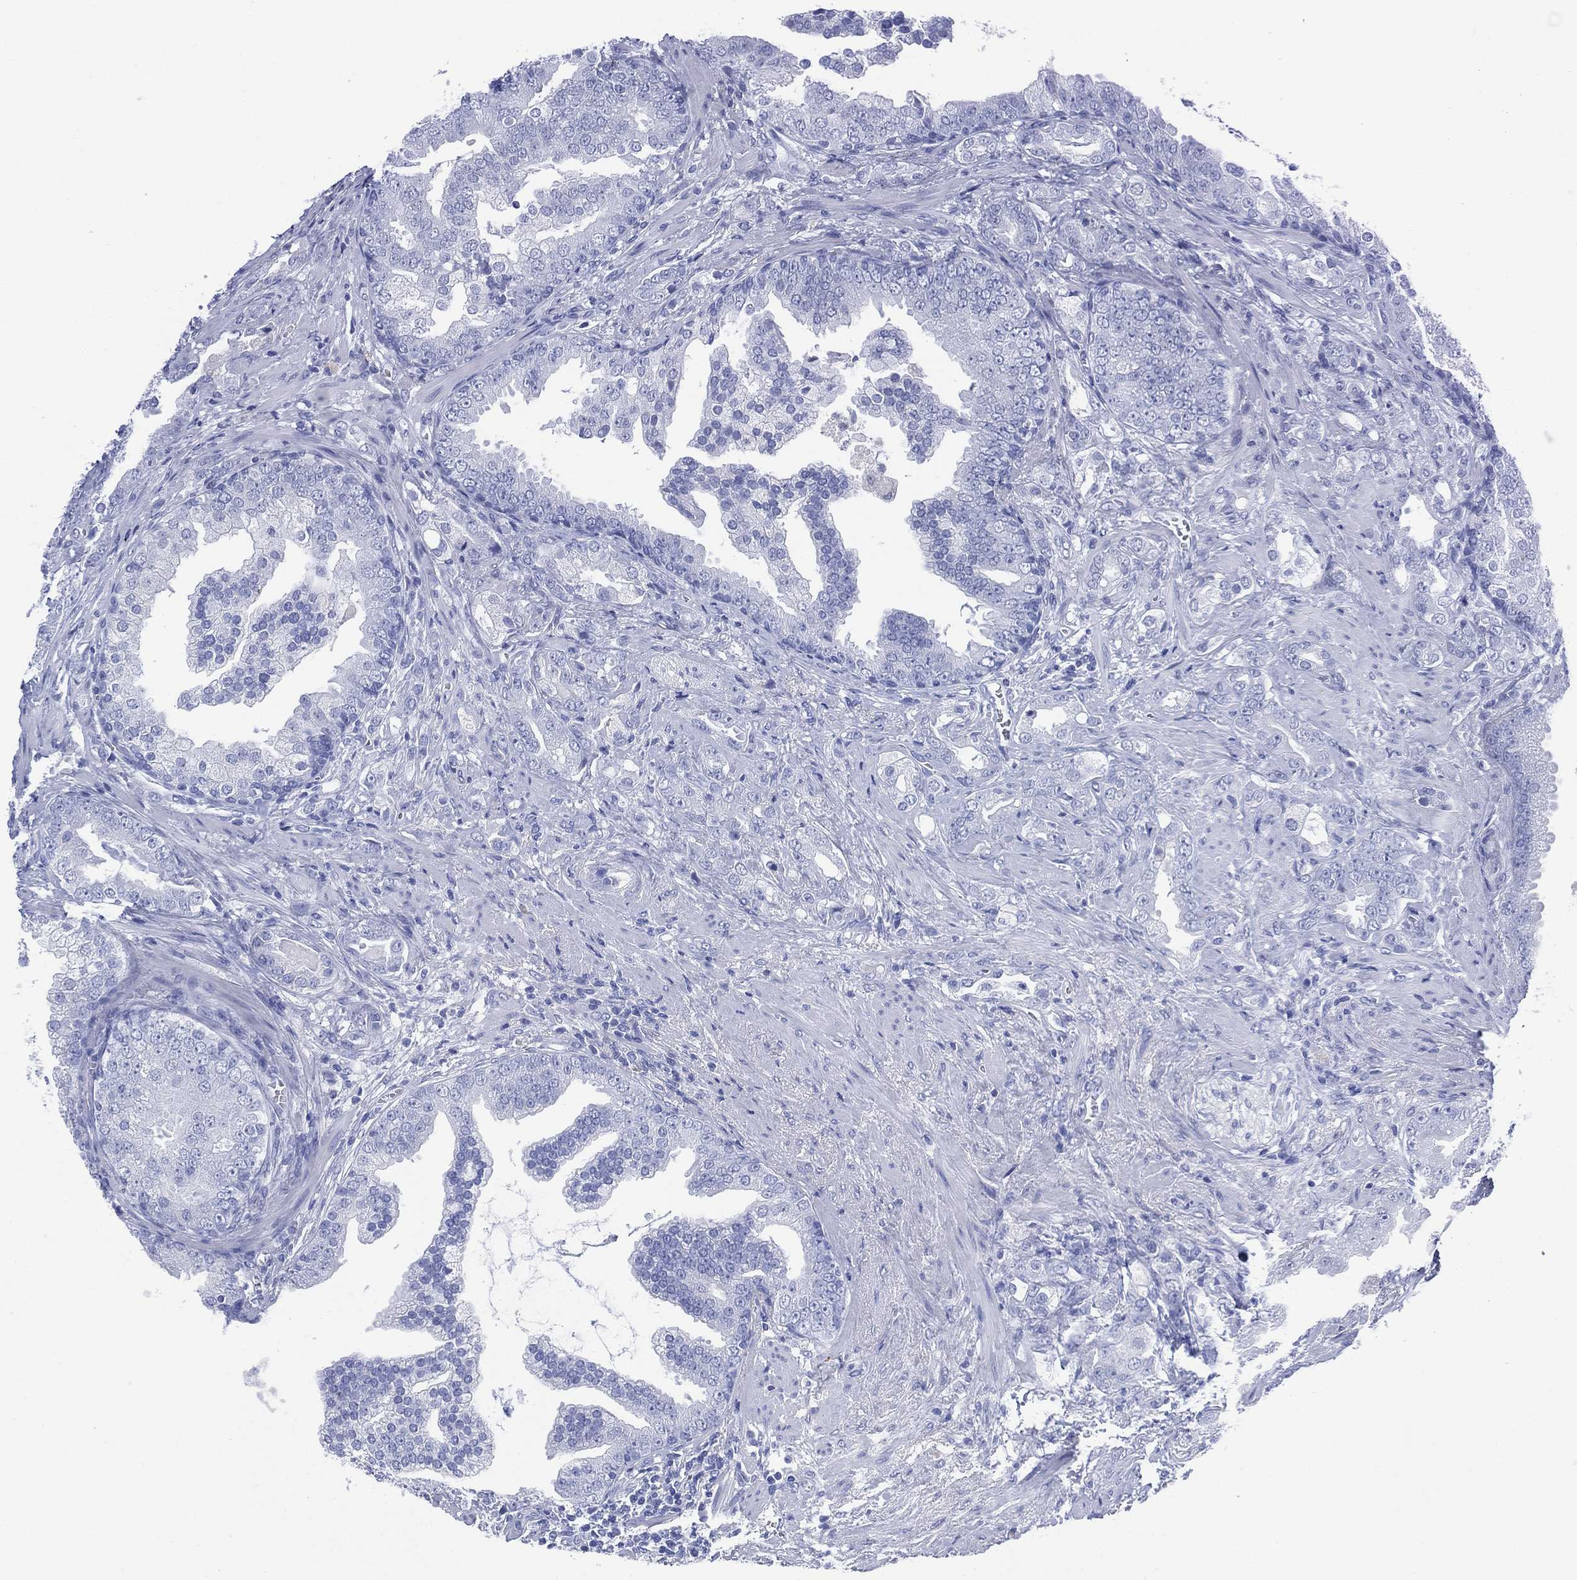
{"staining": {"intensity": "negative", "quantity": "none", "location": "none"}, "tissue": "prostate cancer", "cell_type": "Tumor cells", "image_type": "cancer", "snomed": [{"axis": "morphology", "description": "Adenocarcinoma, NOS"}, {"axis": "topography", "description": "Prostate"}], "caption": "Photomicrograph shows no significant protein staining in tumor cells of prostate cancer.", "gene": "SIGLECL1", "patient": {"sex": "male", "age": 57}}